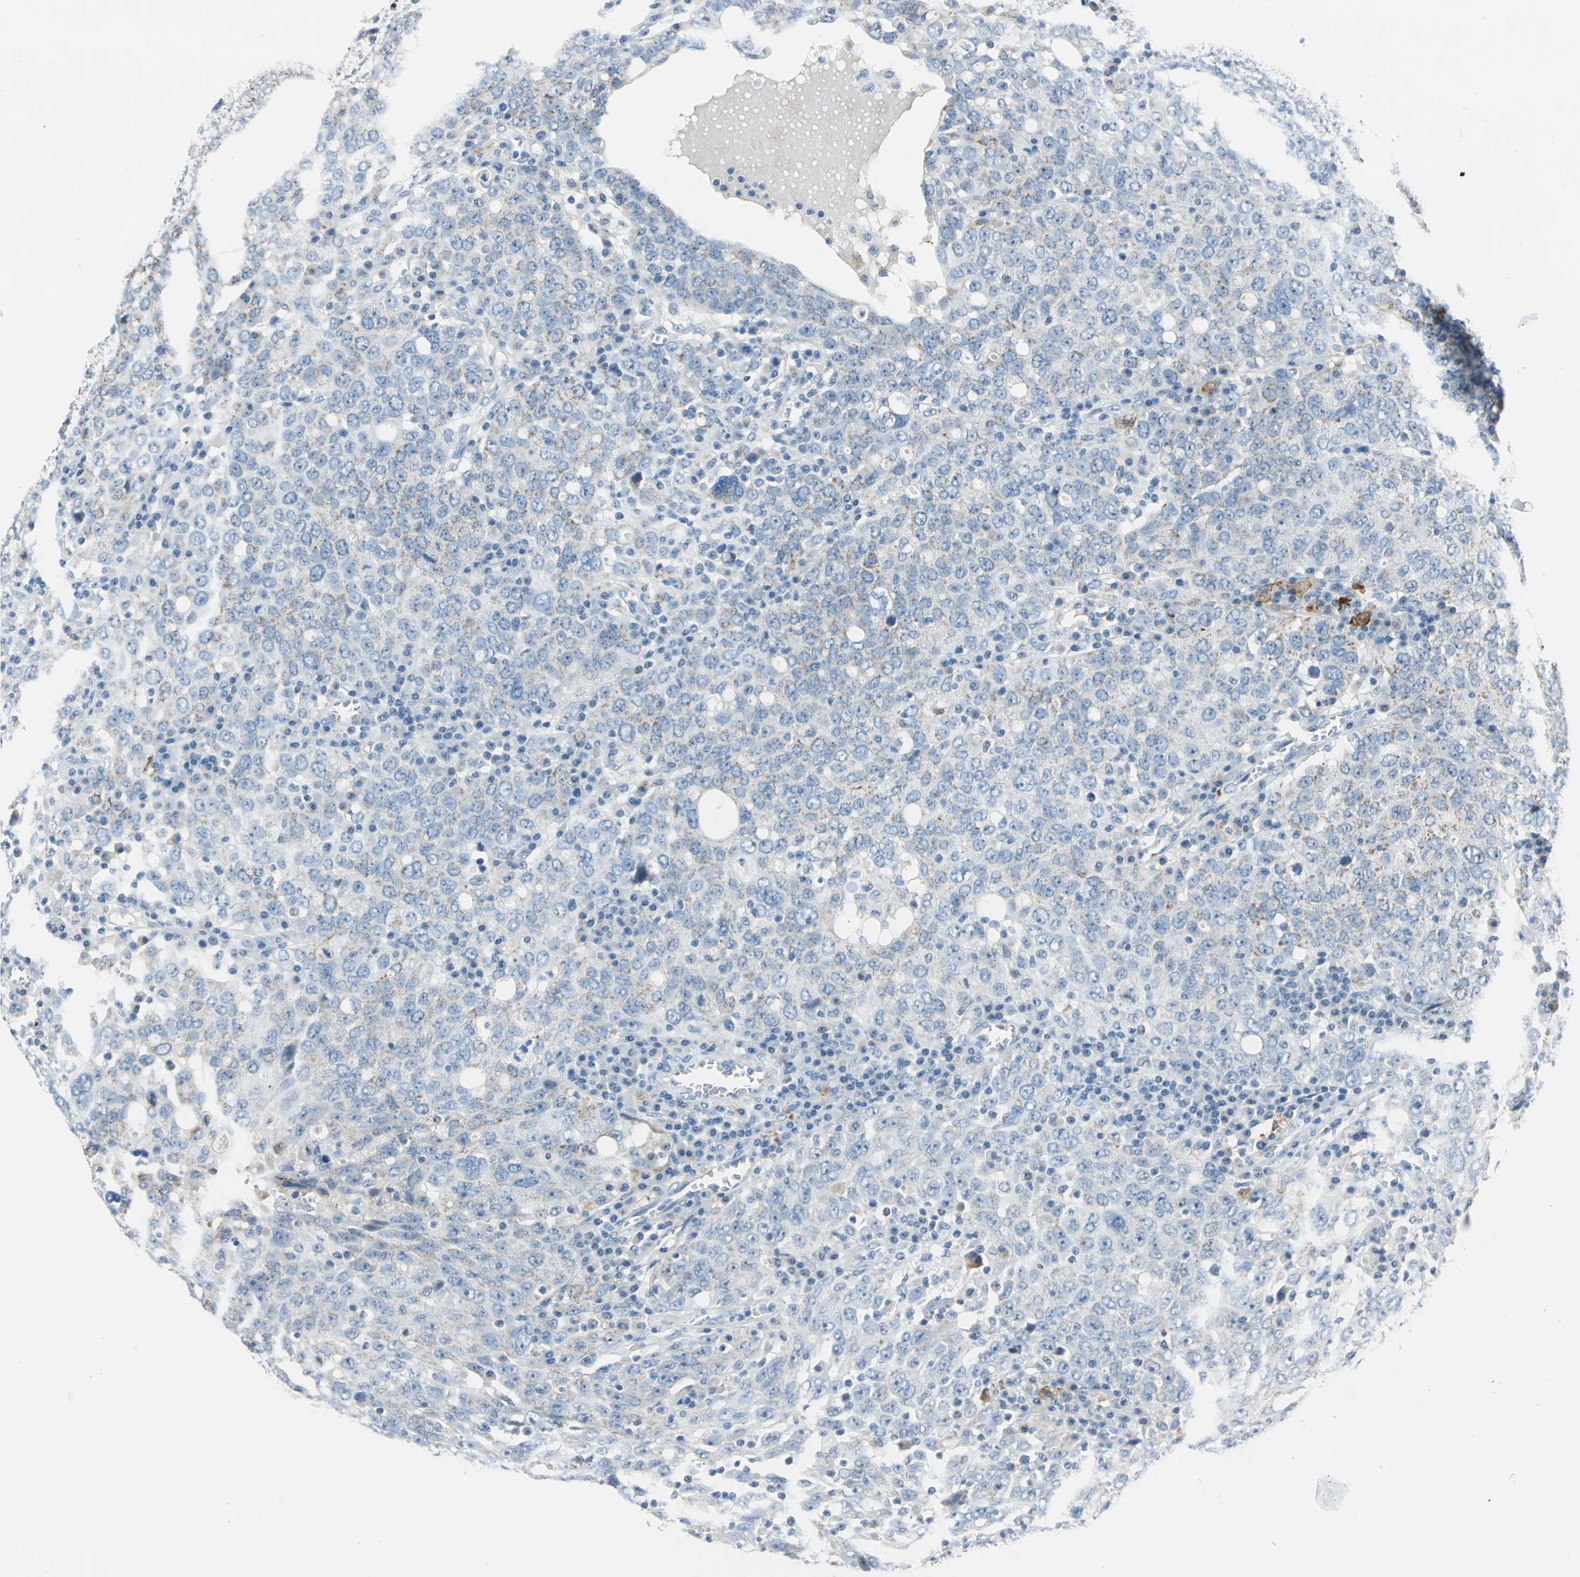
{"staining": {"intensity": "weak", "quantity": "<25%", "location": "cytoplasmic/membranous"}, "tissue": "ovarian cancer", "cell_type": "Tumor cells", "image_type": "cancer", "snomed": [{"axis": "morphology", "description": "Carcinoma, endometroid"}, {"axis": "topography", "description": "Ovary"}], "caption": "Endometroid carcinoma (ovarian) stained for a protein using IHC displays no positivity tumor cells.", "gene": "MUC4", "patient": {"sex": "female", "age": 62}}